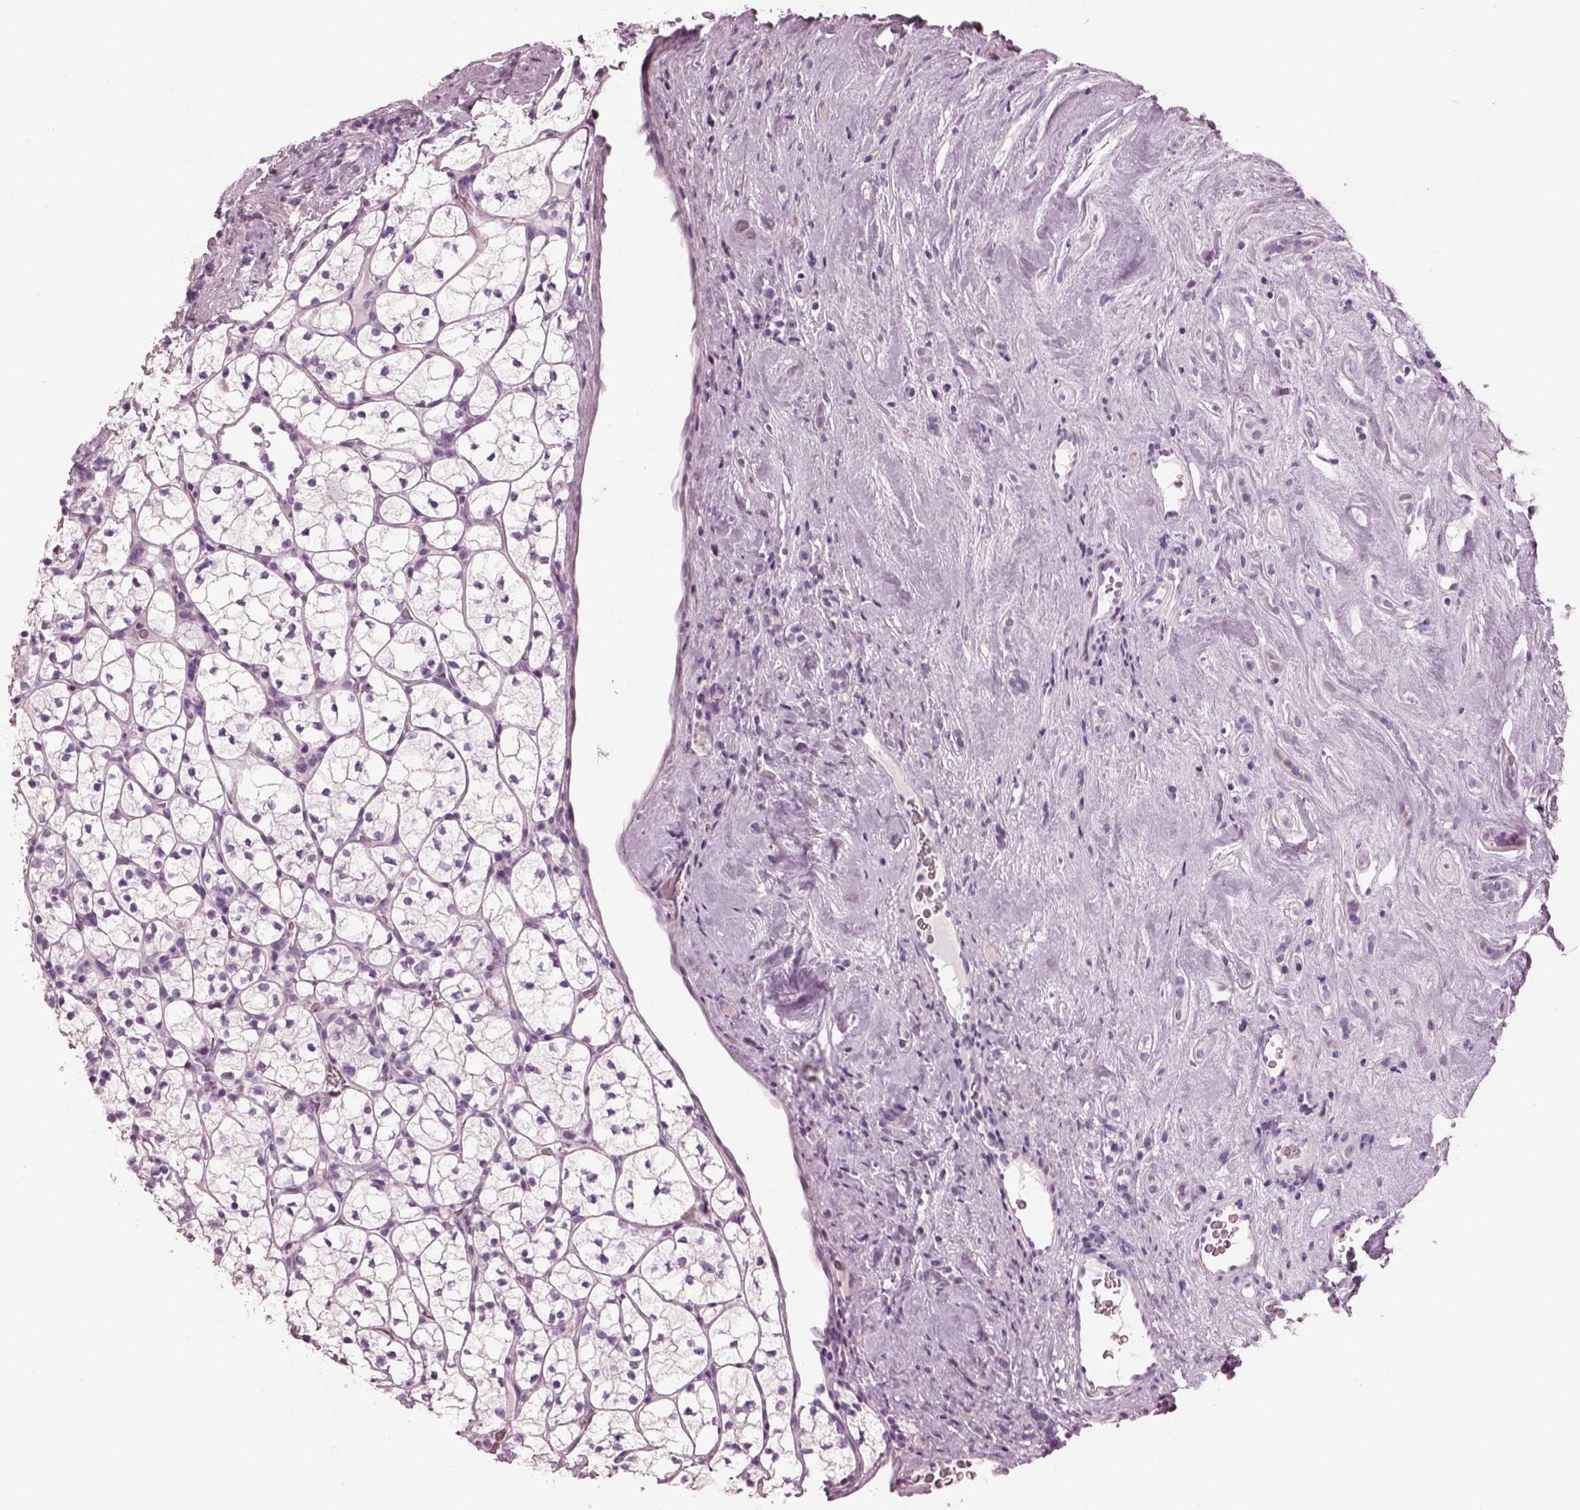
{"staining": {"intensity": "negative", "quantity": "none", "location": "none"}, "tissue": "renal cancer", "cell_type": "Tumor cells", "image_type": "cancer", "snomed": [{"axis": "morphology", "description": "Adenocarcinoma, NOS"}, {"axis": "topography", "description": "Kidney"}], "caption": "Adenocarcinoma (renal) stained for a protein using immunohistochemistry (IHC) shows no positivity tumor cells.", "gene": "HYDIN", "patient": {"sex": "female", "age": 89}}